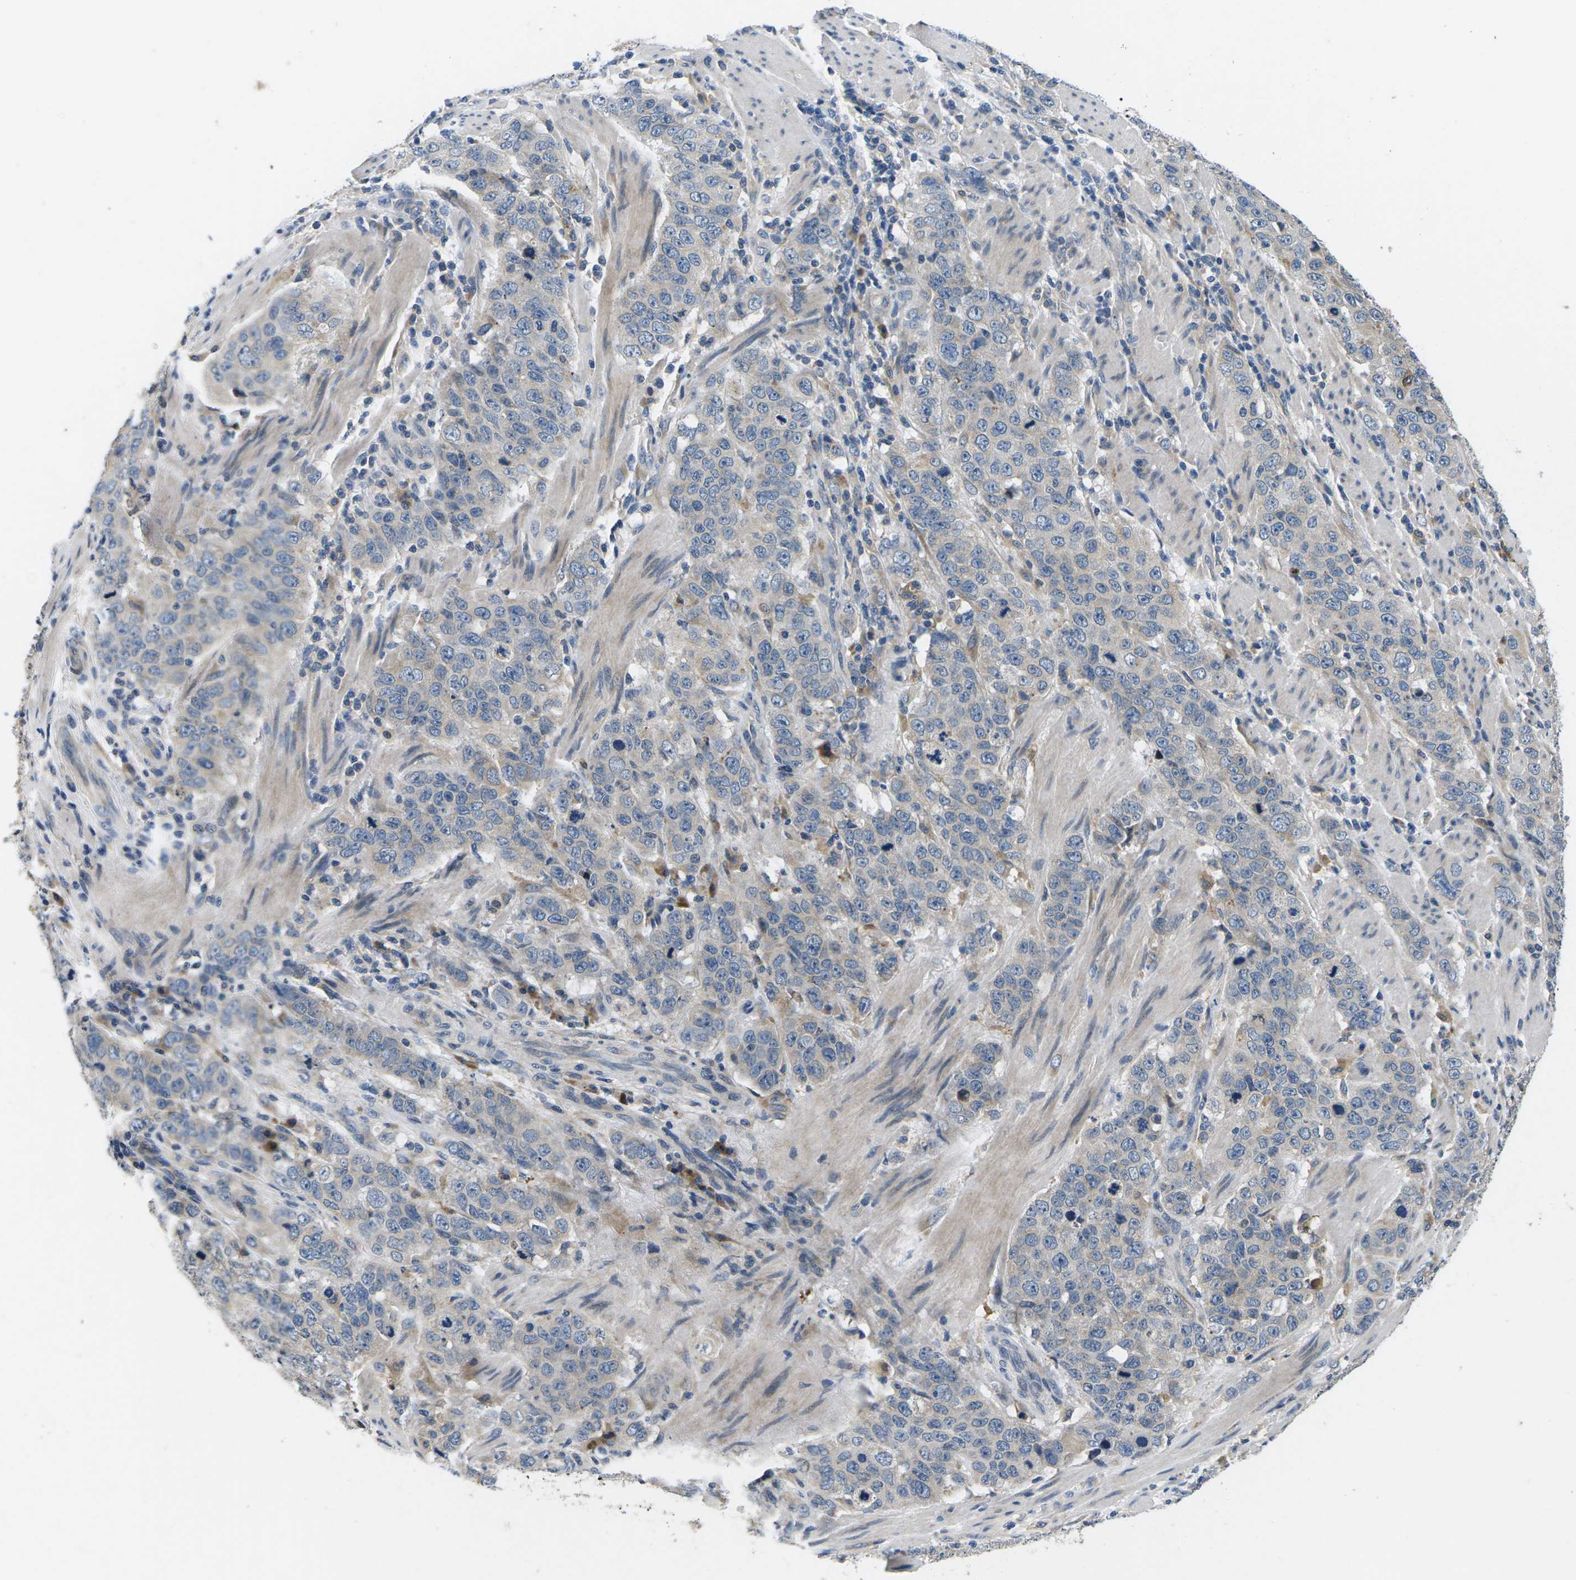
{"staining": {"intensity": "negative", "quantity": "none", "location": "none"}, "tissue": "stomach cancer", "cell_type": "Tumor cells", "image_type": "cancer", "snomed": [{"axis": "morphology", "description": "Adenocarcinoma, NOS"}, {"axis": "topography", "description": "Stomach"}], "caption": "A high-resolution histopathology image shows immunohistochemistry staining of stomach cancer, which shows no significant staining in tumor cells.", "gene": "ERGIC3", "patient": {"sex": "male", "age": 48}}